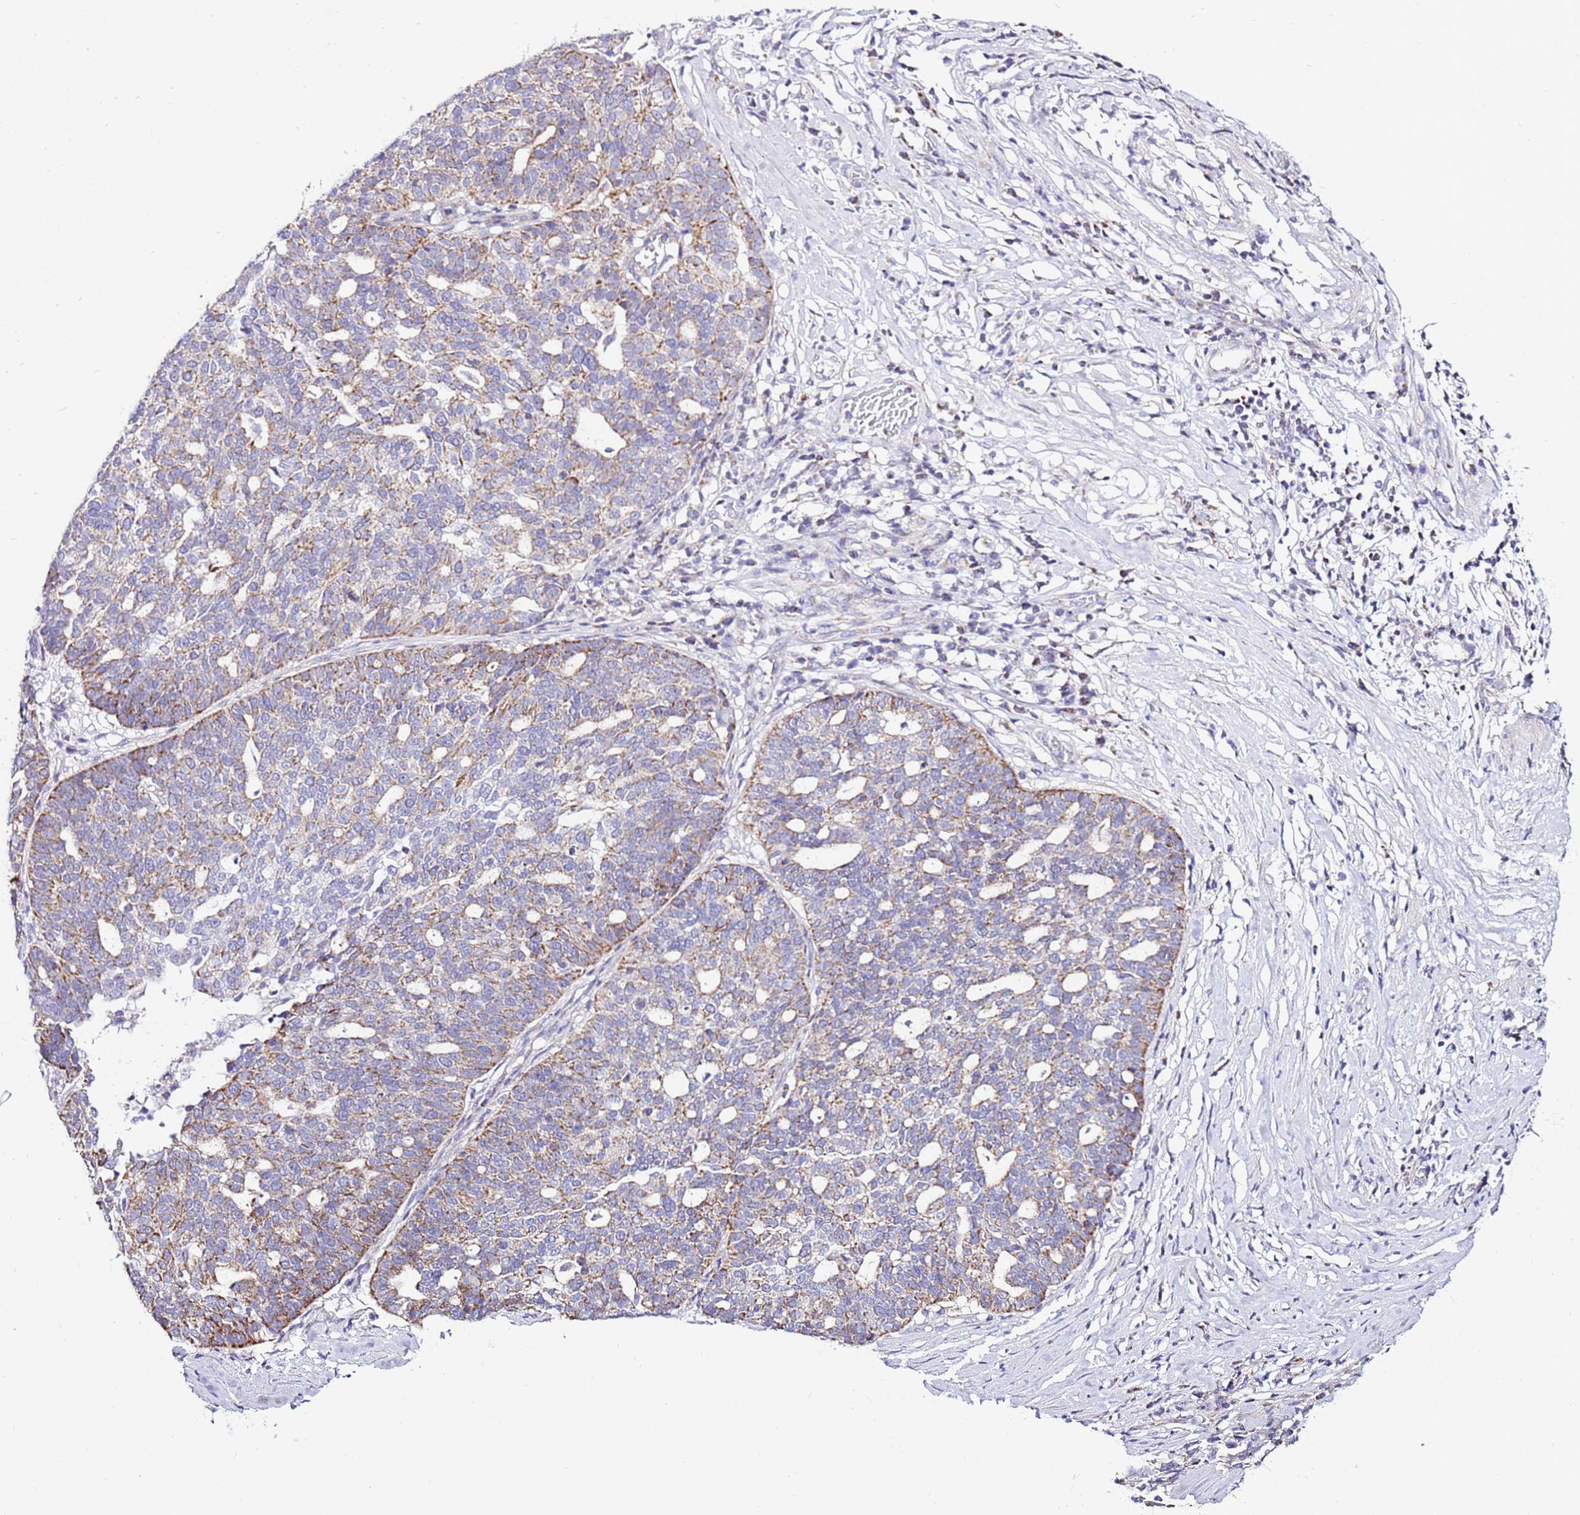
{"staining": {"intensity": "moderate", "quantity": "25%-75%", "location": "cytoplasmic/membranous"}, "tissue": "ovarian cancer", "cell_type": "Tumor cells", "image_type": "cancer", "snomed": [{"axis": "morphology", "description": "Cystadenocarcinoma, serous, NOS"}, {"axis": "topography", "description": "Ovary"}], "caption": "Protein staining of serous cystadenocarcinoma (ovarian) tissue exhibits moderate cytoplasmic/membranous expression in about 25%-75% of tumor cells.", "gene": "IGF1R", "patient": {"sex": "female", "age": 59}}